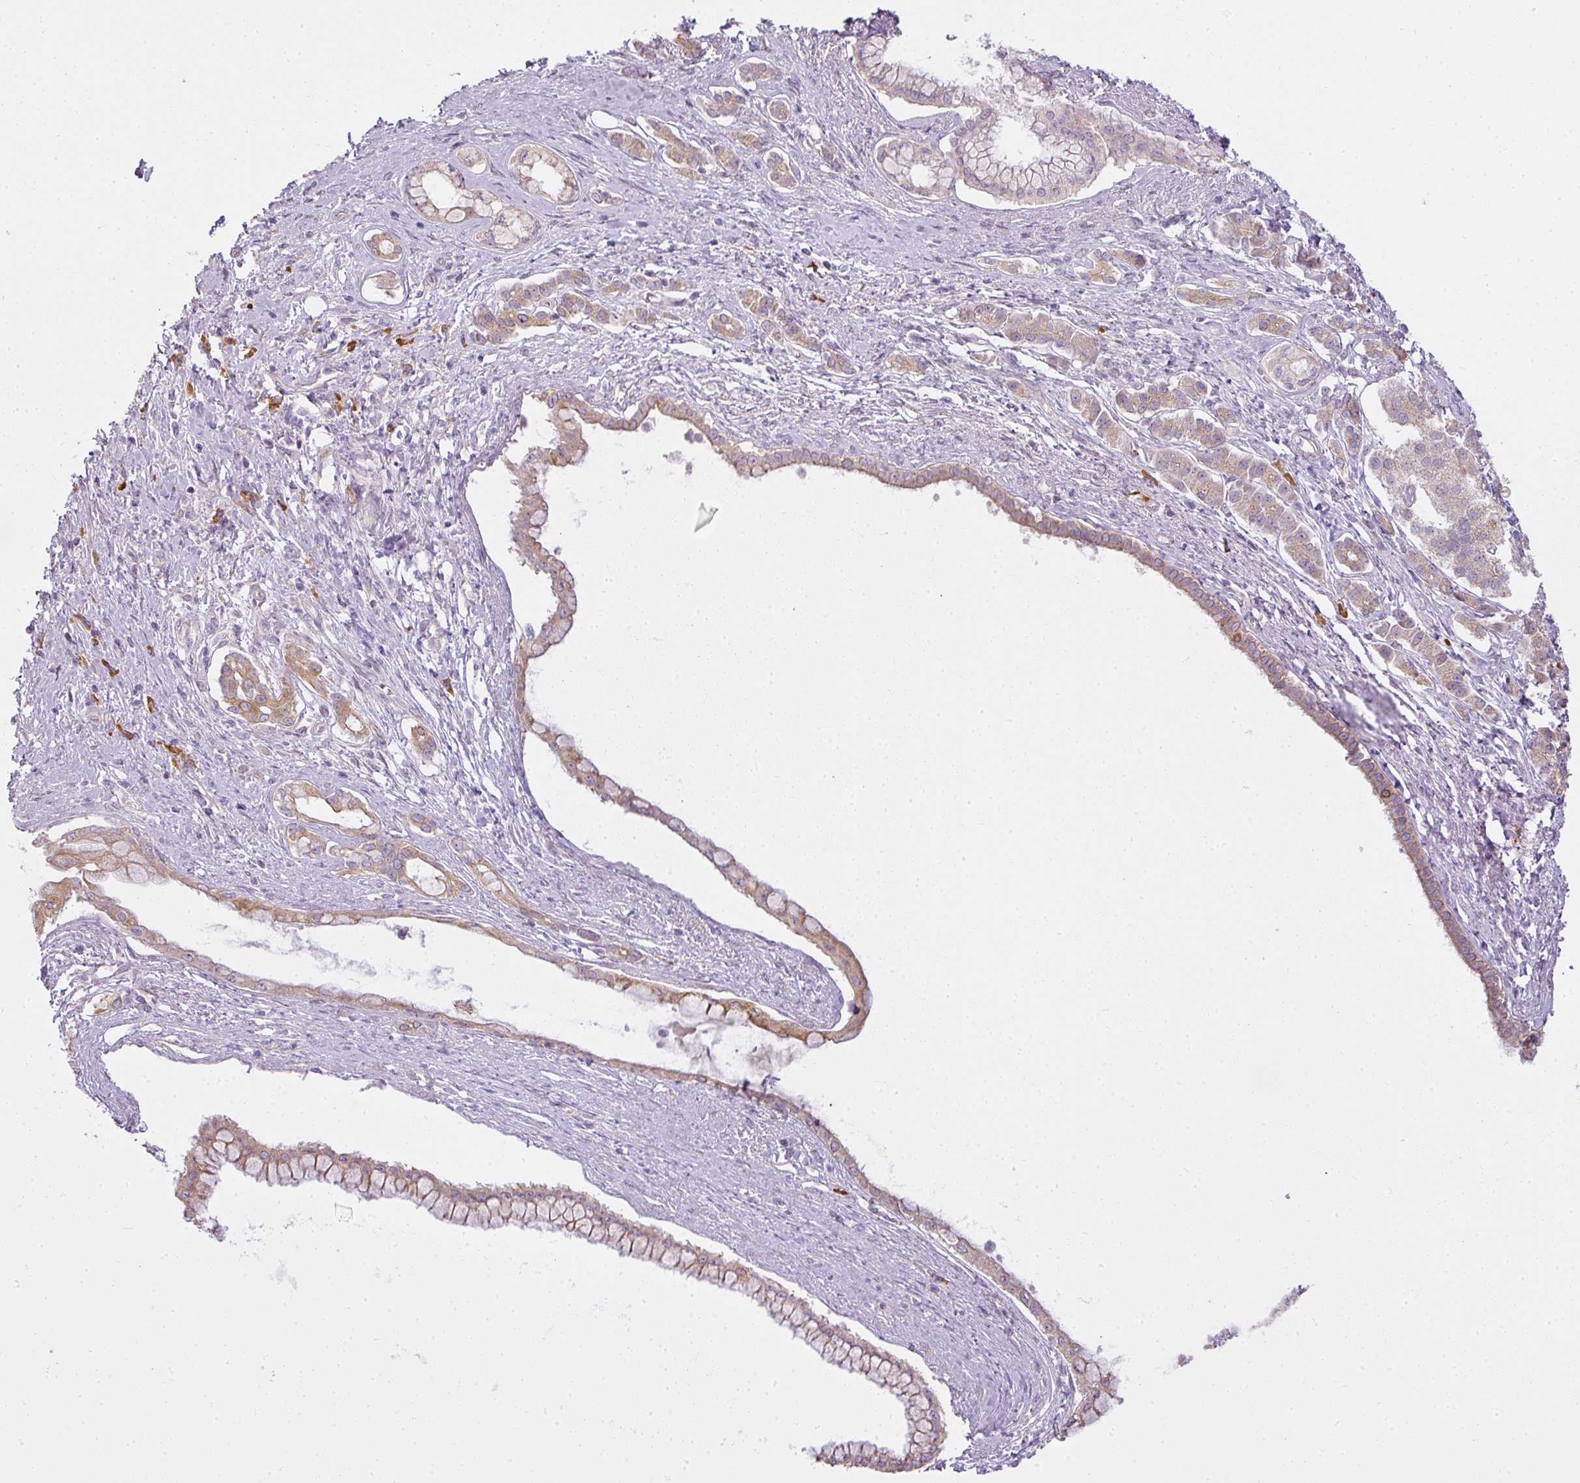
{"staining": {"intensity": "moderate", "quantity": ">75%", "location": "cytoplasmic/membranous"}, "tissue": "pancreatic cancer", "cell_type": "Tumor cells", "image_type": "cancer", "snomed": [{"axis": "morphology", "description": "Adenocarcinoma, NOS"}, {"axis": "topography", "description": "Pancreas"}], "caption": "Approximately >75% of tumor cells in pancreatic adenocarcinoma display moderate cytoplasmic/membranous protein staining as visualized by brown immunohistochemical staining.", "gene": "LY75", "patient": {"sex": "male", "age": 70}}